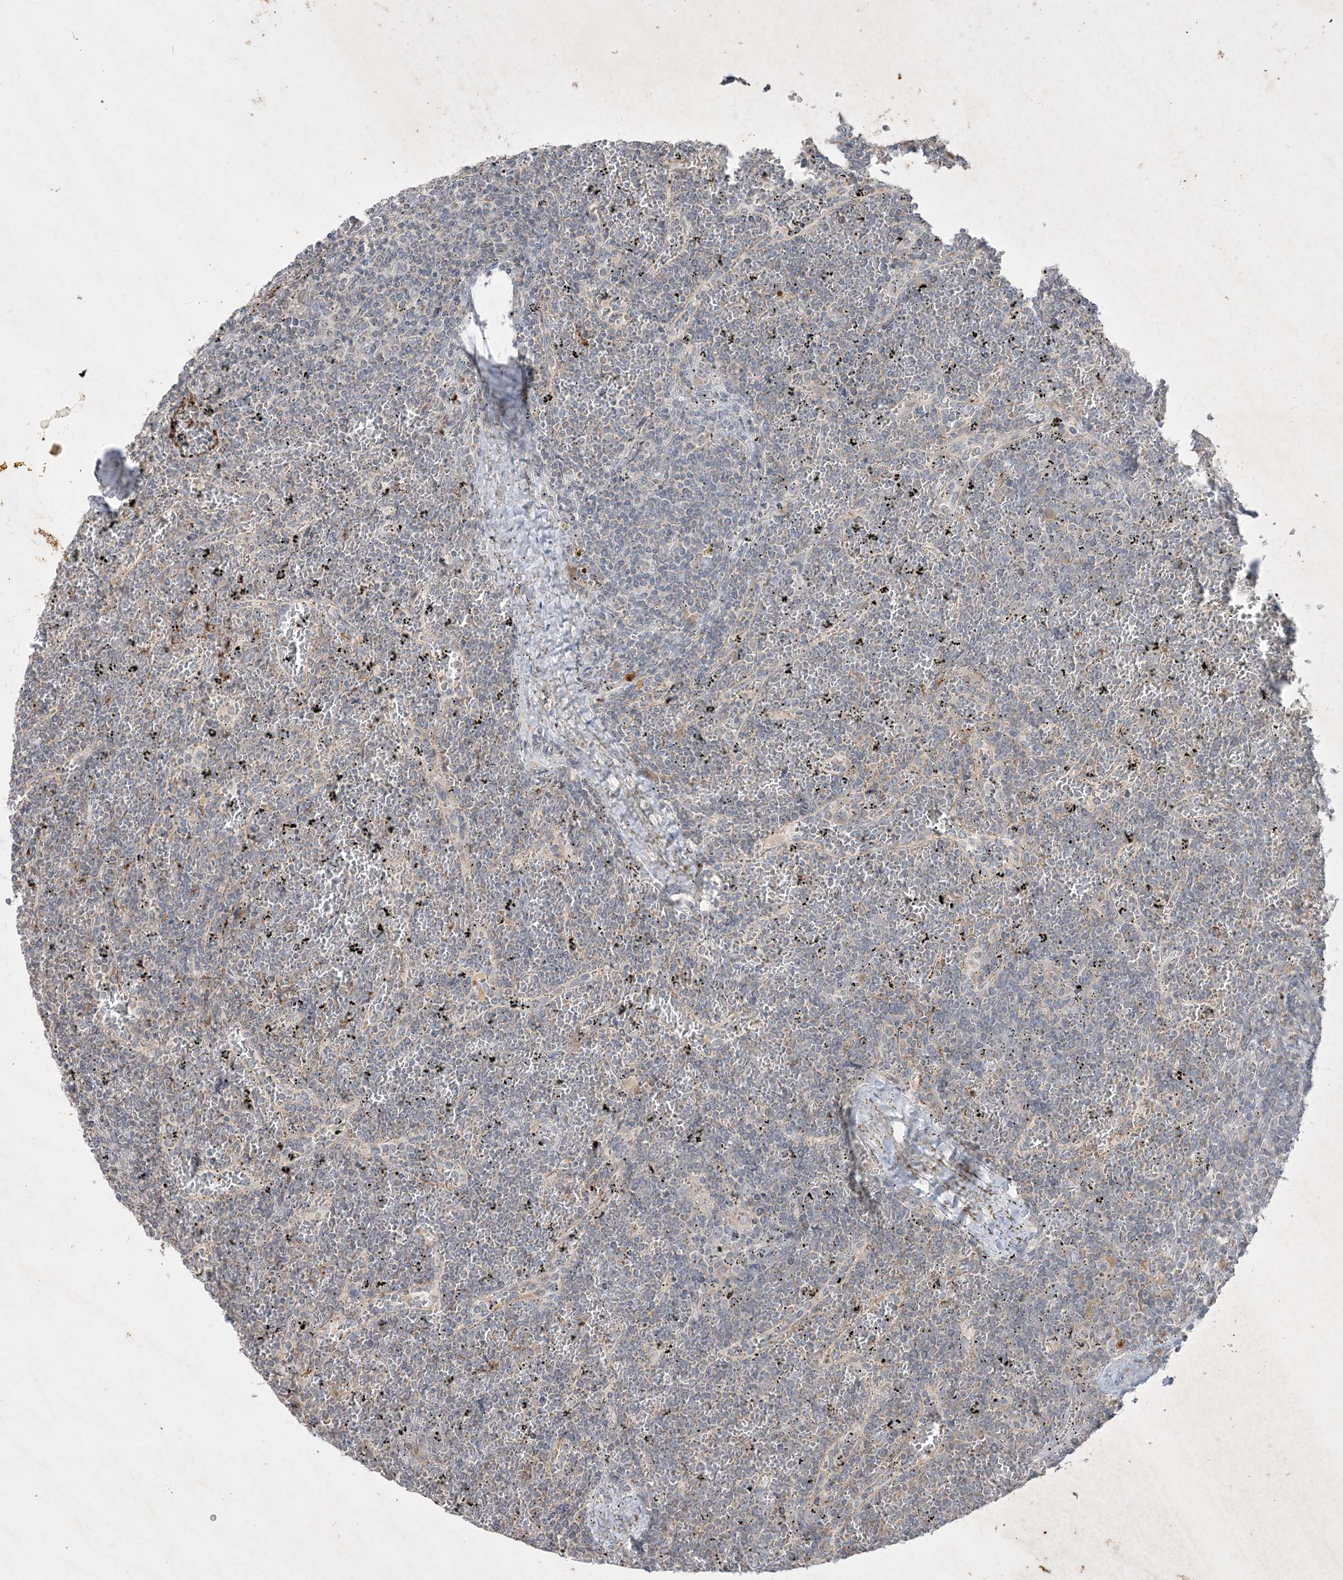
{"staining": {"intensity": "negative", "quantity": "none", "location": "none"}, "tissue": "lymphoma", "cell_type": "Tumor cells", "image_type": "cancer", "snomed": [{"axis": "morphology", "description": "Malignant lymphoma, non-Hodgkin's type, Low grade"}, {"axis": "topography", "description": "Spleen"}], "caption": "Immunohistochemical staining of human malignant lymphoma, non-Hodgkin's type (low-grade) shows no significant staining in tumor cells.", "gene": "PRSS36", "patient": {"sex": "female", "age": 19}}